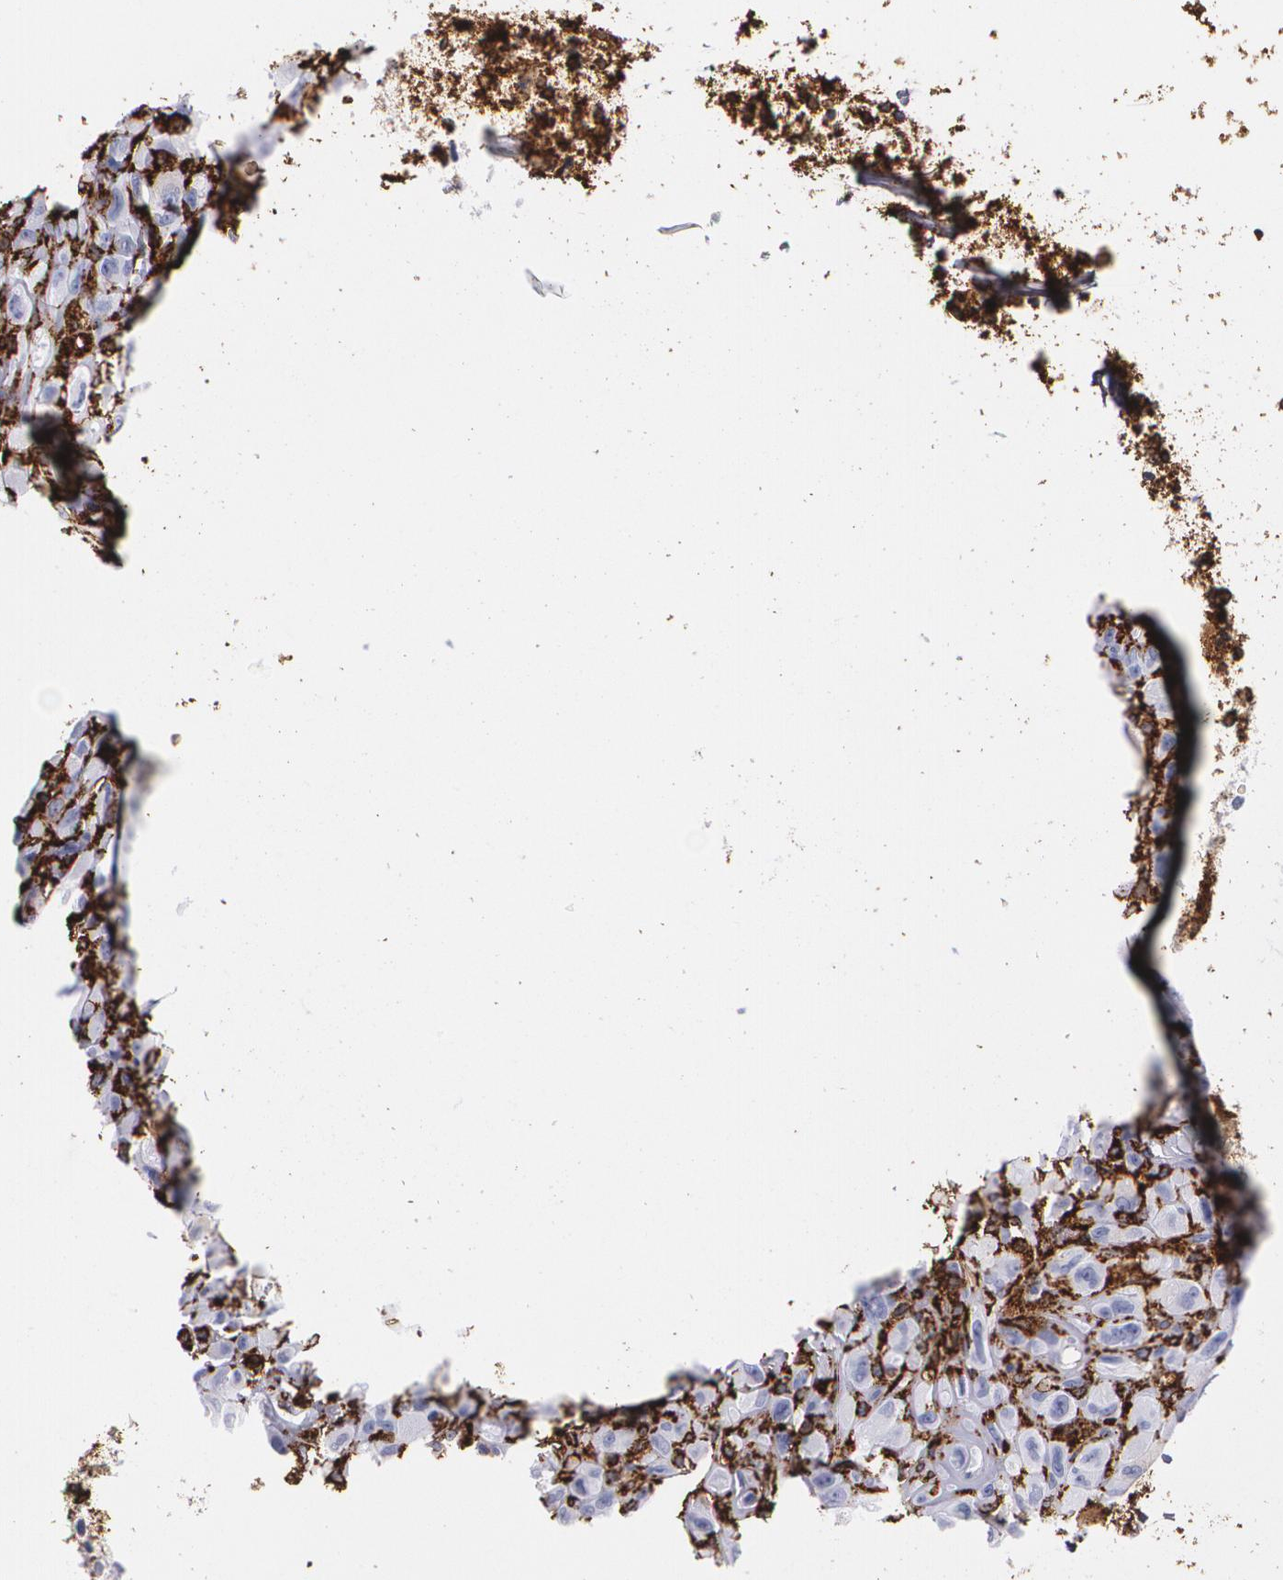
{"staining": {"intensity": "negative", "quantity": "none", "location": "none"}, "tissue": "glioma", "cell_type": "Tumor cells", "image_type": "cancer", "snomed": [{"axis": "morphology", "description": "Glioma, malignant, High grade"}, {"axis": "topography", "description": "Brain"}], "caption": "The immunohistochemistry histopathology image has no significant positivity in tumor cells of glioma tissue.", "gene": "HLA-DRA", "patient": {"sex": "male", "age": 48}}